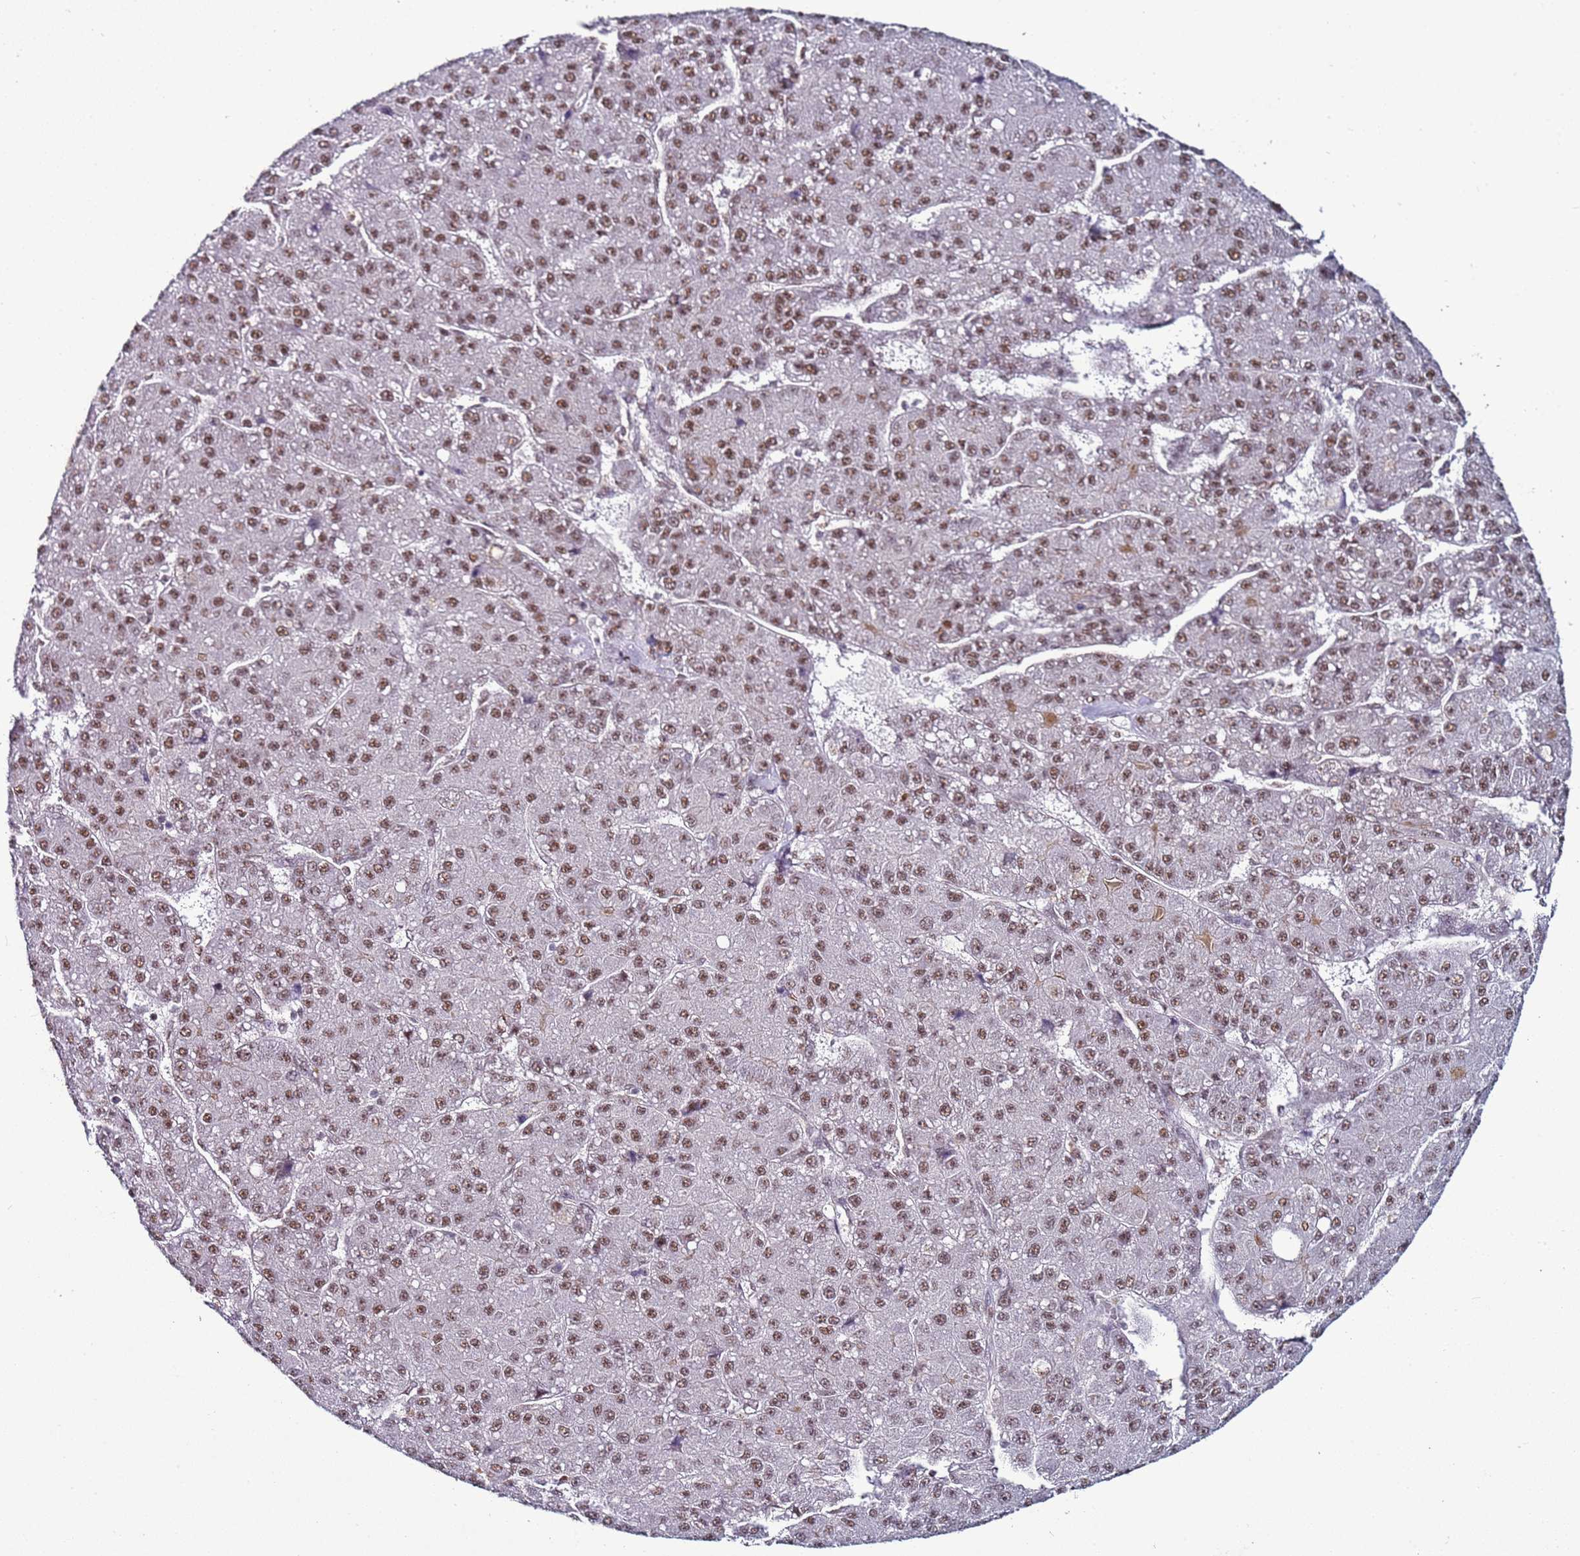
{"staining": {"intensity": "moderate", "quantity": ">75%", "location": "nuclear"}, "tissue": "liver cancer", "cell_type": "Tumor cells", "image_type": "cancer", "snomed": [{"axis": "morphology", "description": "Carcinoma, Hepatocellular, NOS"}, {"axis": "topography", "description": "Liver"}], "caption": "Protein staining shows moderate nuclear positivity in about >75% of tumor cells in liver cancer. (Stains: DAB in brown, nuclei in blue, Microscopy: brightfield microscopy at high magnification).", "gene": "PSMA7", "patient": {"sex": "male", "age": 67}}